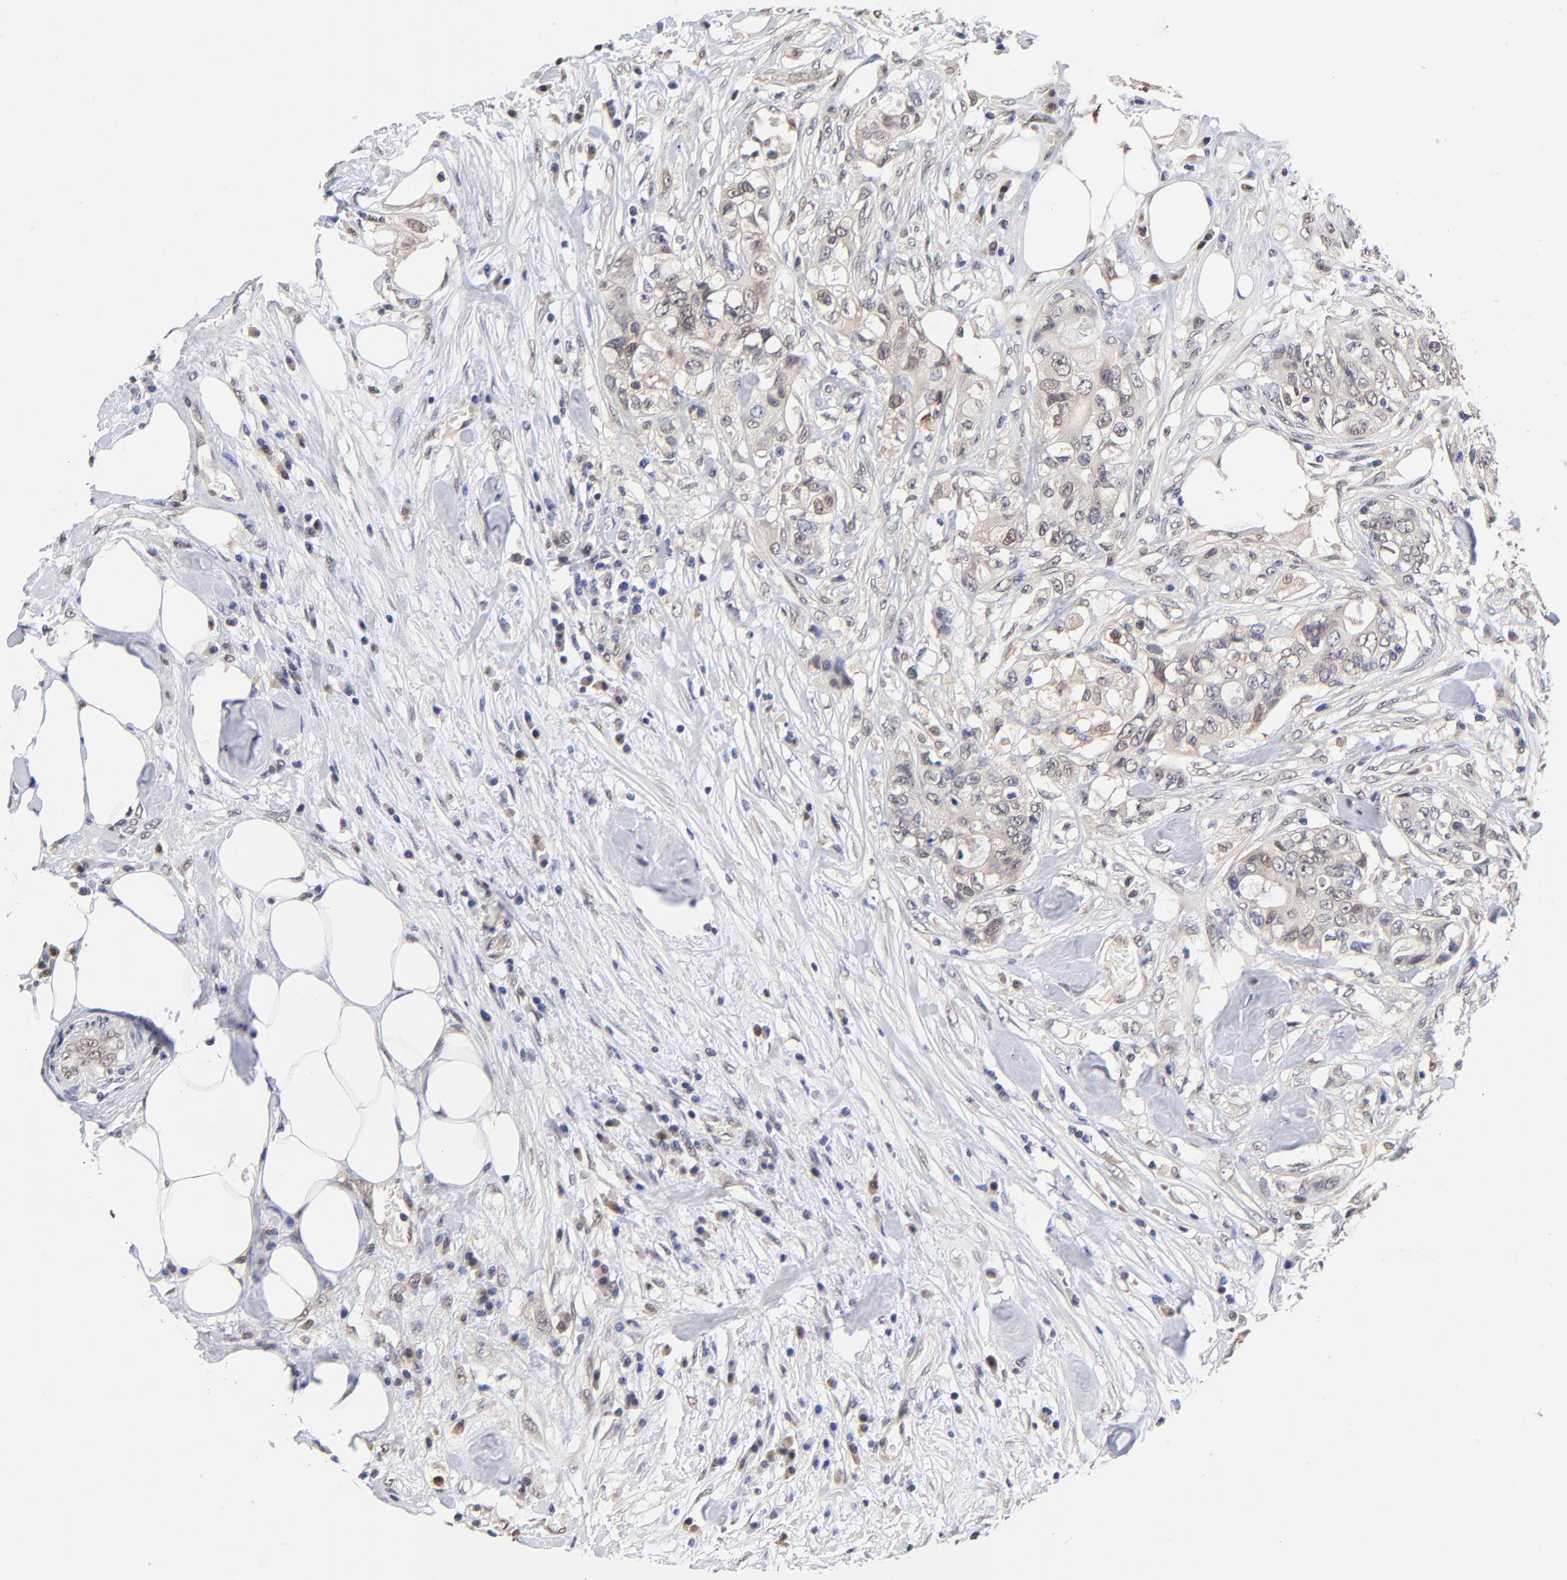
{"staining": {"intensity": "weak", "quantity": "25%-75%", "location": "cytoplasmic/membranous,nuclear"}, "tissue": "colorectal cancer", "cell_type": "Tumor cells", "image_type": "cancer", "snomed": [{"axis": "morphology", "description": "Adenocarcinoma, NOS"}, {"axis": "topography", "description": "Rectum"}], "caption": "Immunohistochemical staining of human colorectal cancer (adenocarcinoma) demonstrates weak cytoplasmic/membranous and nuclear protein staining in about 25%-75% of tumor cells.", "gene": "TXNL1", "patient": {"sex": "female", "age": 57}}